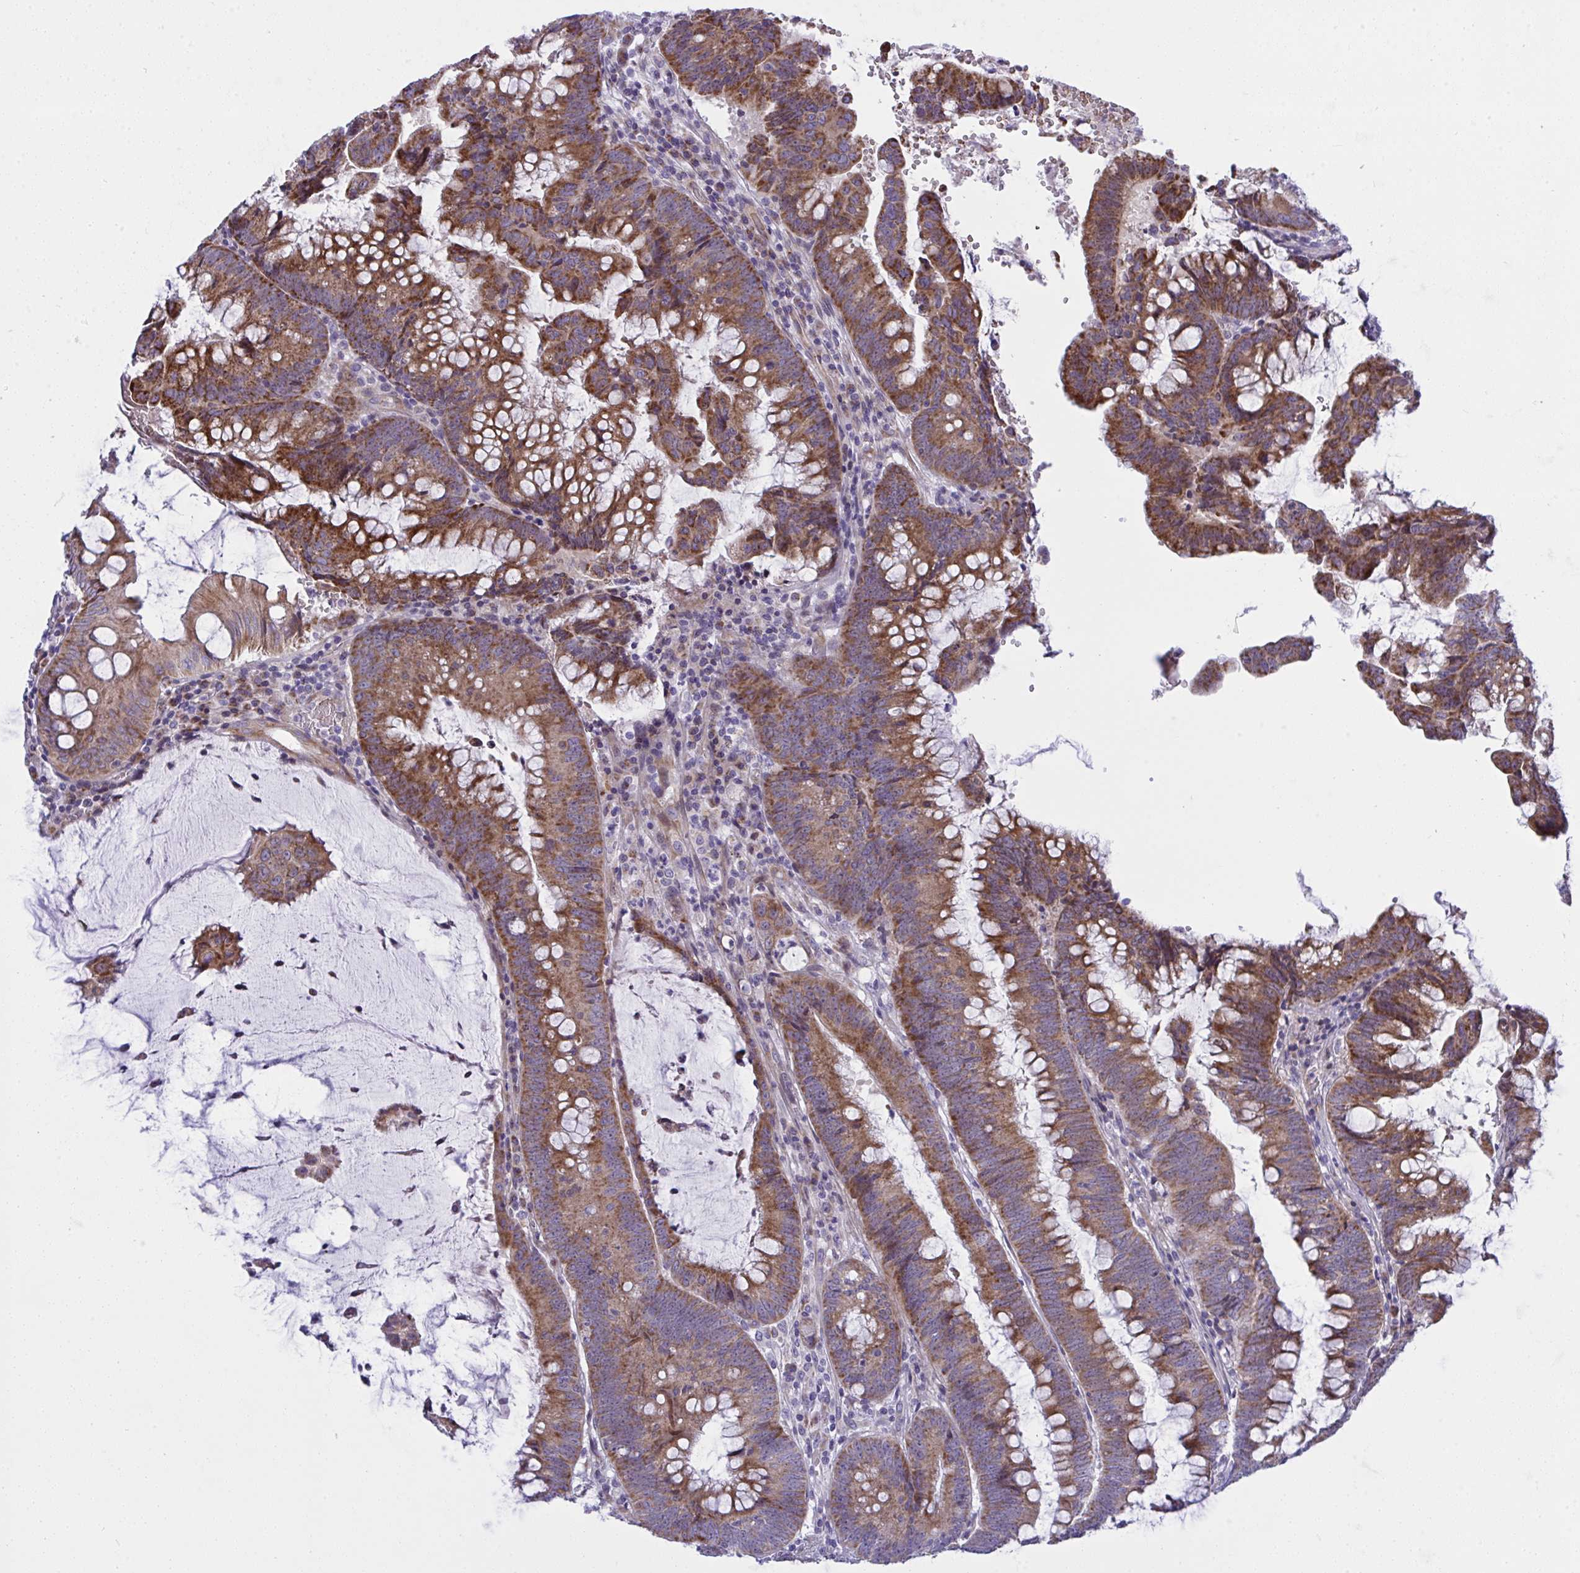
{"staining": {"intensity": "strong", "quantity": ">75%", "location": "cytoplasmic/membranous"}, "tissue": "colorectal cancer", "cell_type": "Tumor cells", "image_type": "cancer", "snomed": [{"axis": "morphology", "description": "Adenocarcinoma, NOS"}, {"axis": "topography", "description": "Colon"}], "caption": "IHC photomicrograph of human colorectal cancer (adenocarcinoma) stained for a protein (brown), which shows high levels of strong cytoplasmic/membranous staining in about >75% of tumor cells.", "gene": "NTN1", "patient": {"sex": "male", "age": 62}}